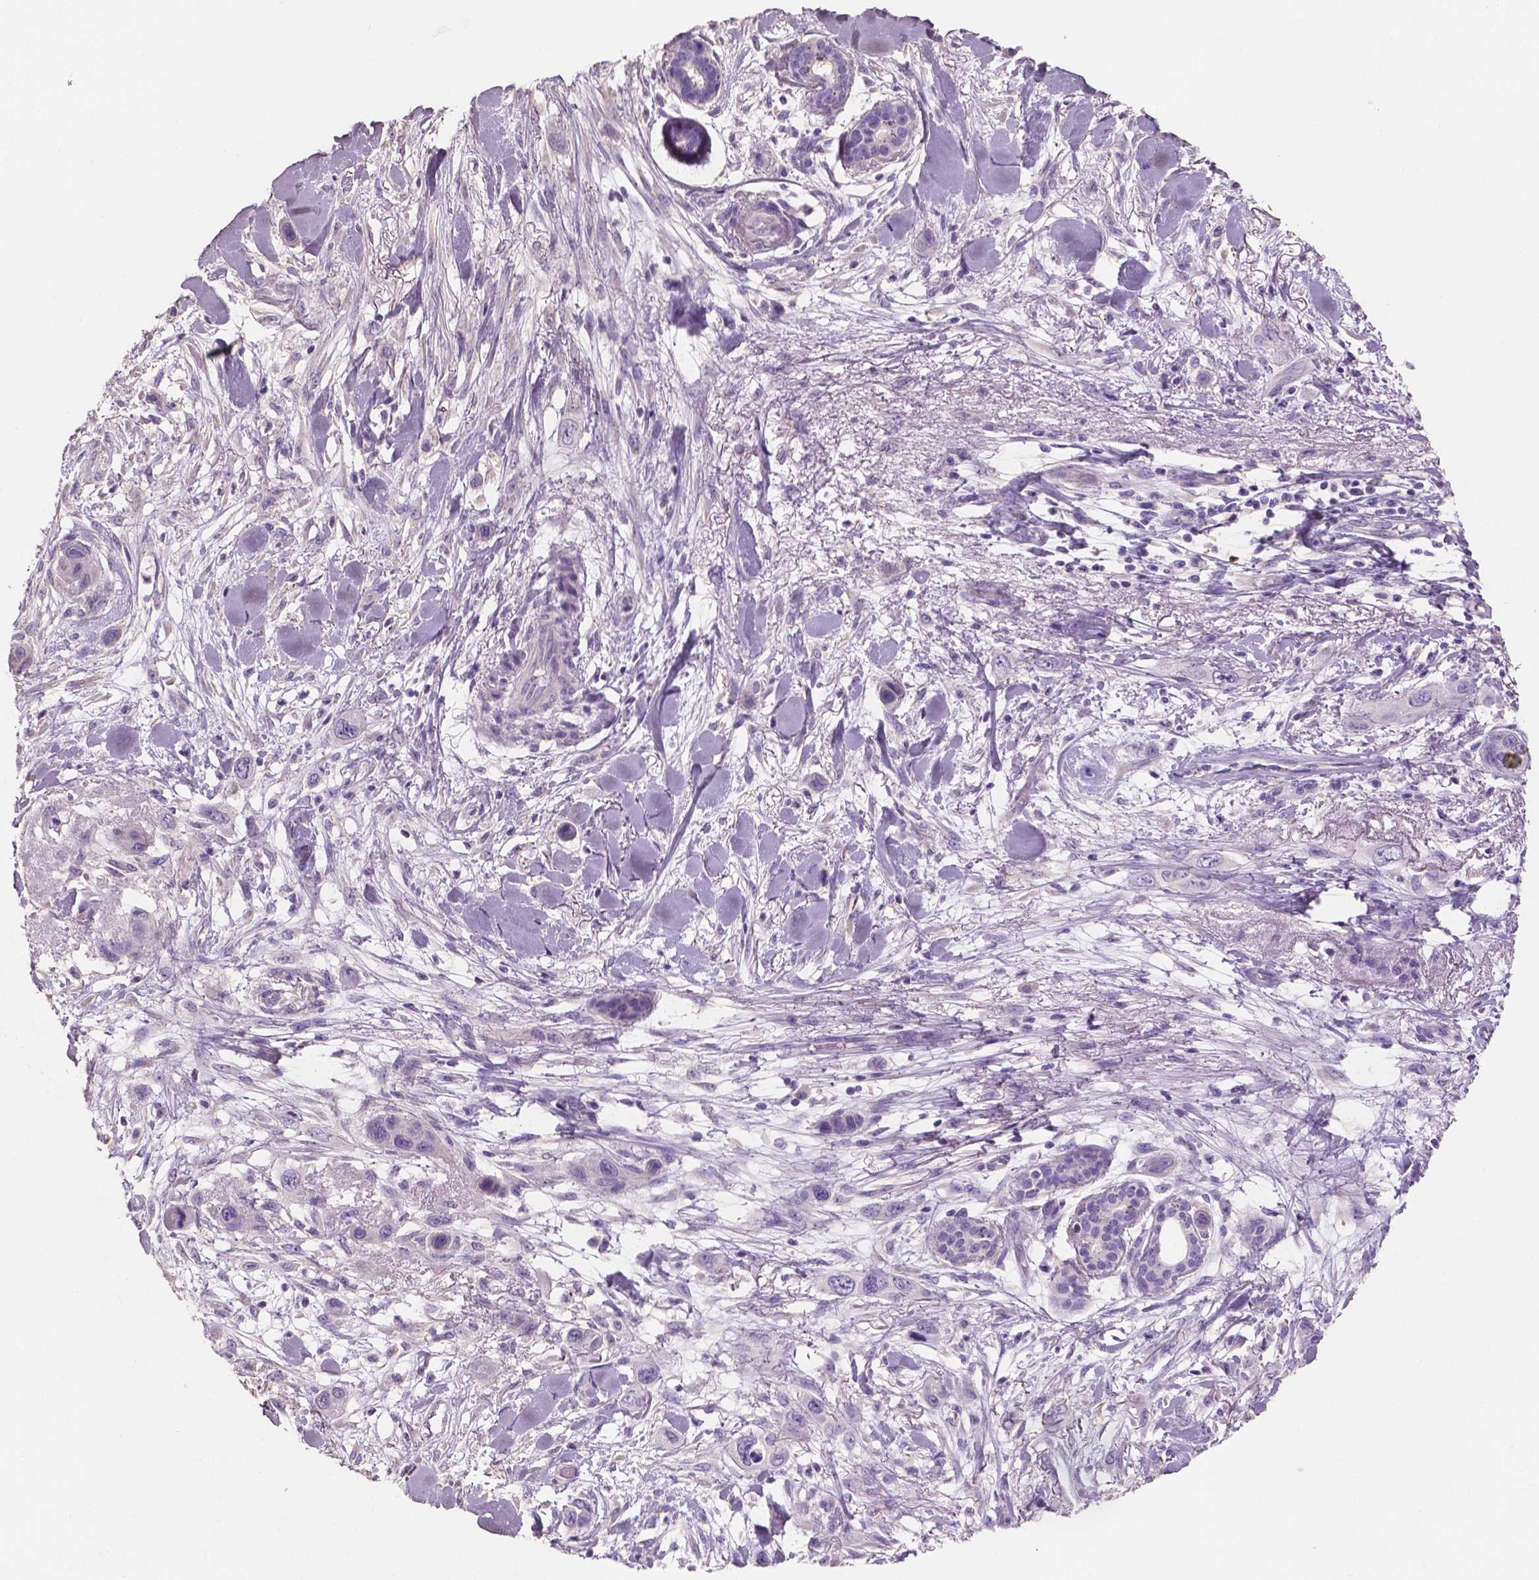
{"staining": {"intensity": "negative", "quantity": "none", "location": "none"}, "tissue": "skin cancer", "cell_type": "Tumor cells", "image_type": "cancer", "snomed": [{"axis": "morphology", "description": "Squamous cell carcinoma, NOS"}, {"axis": "topography", "description": "Skin"}], "caption": "IHC of skin cancer (squamous cell carcinoma) displays no staining in tumor cells.", "gene": "SBSN", "patient": {"sex": "male", "age": 79}}